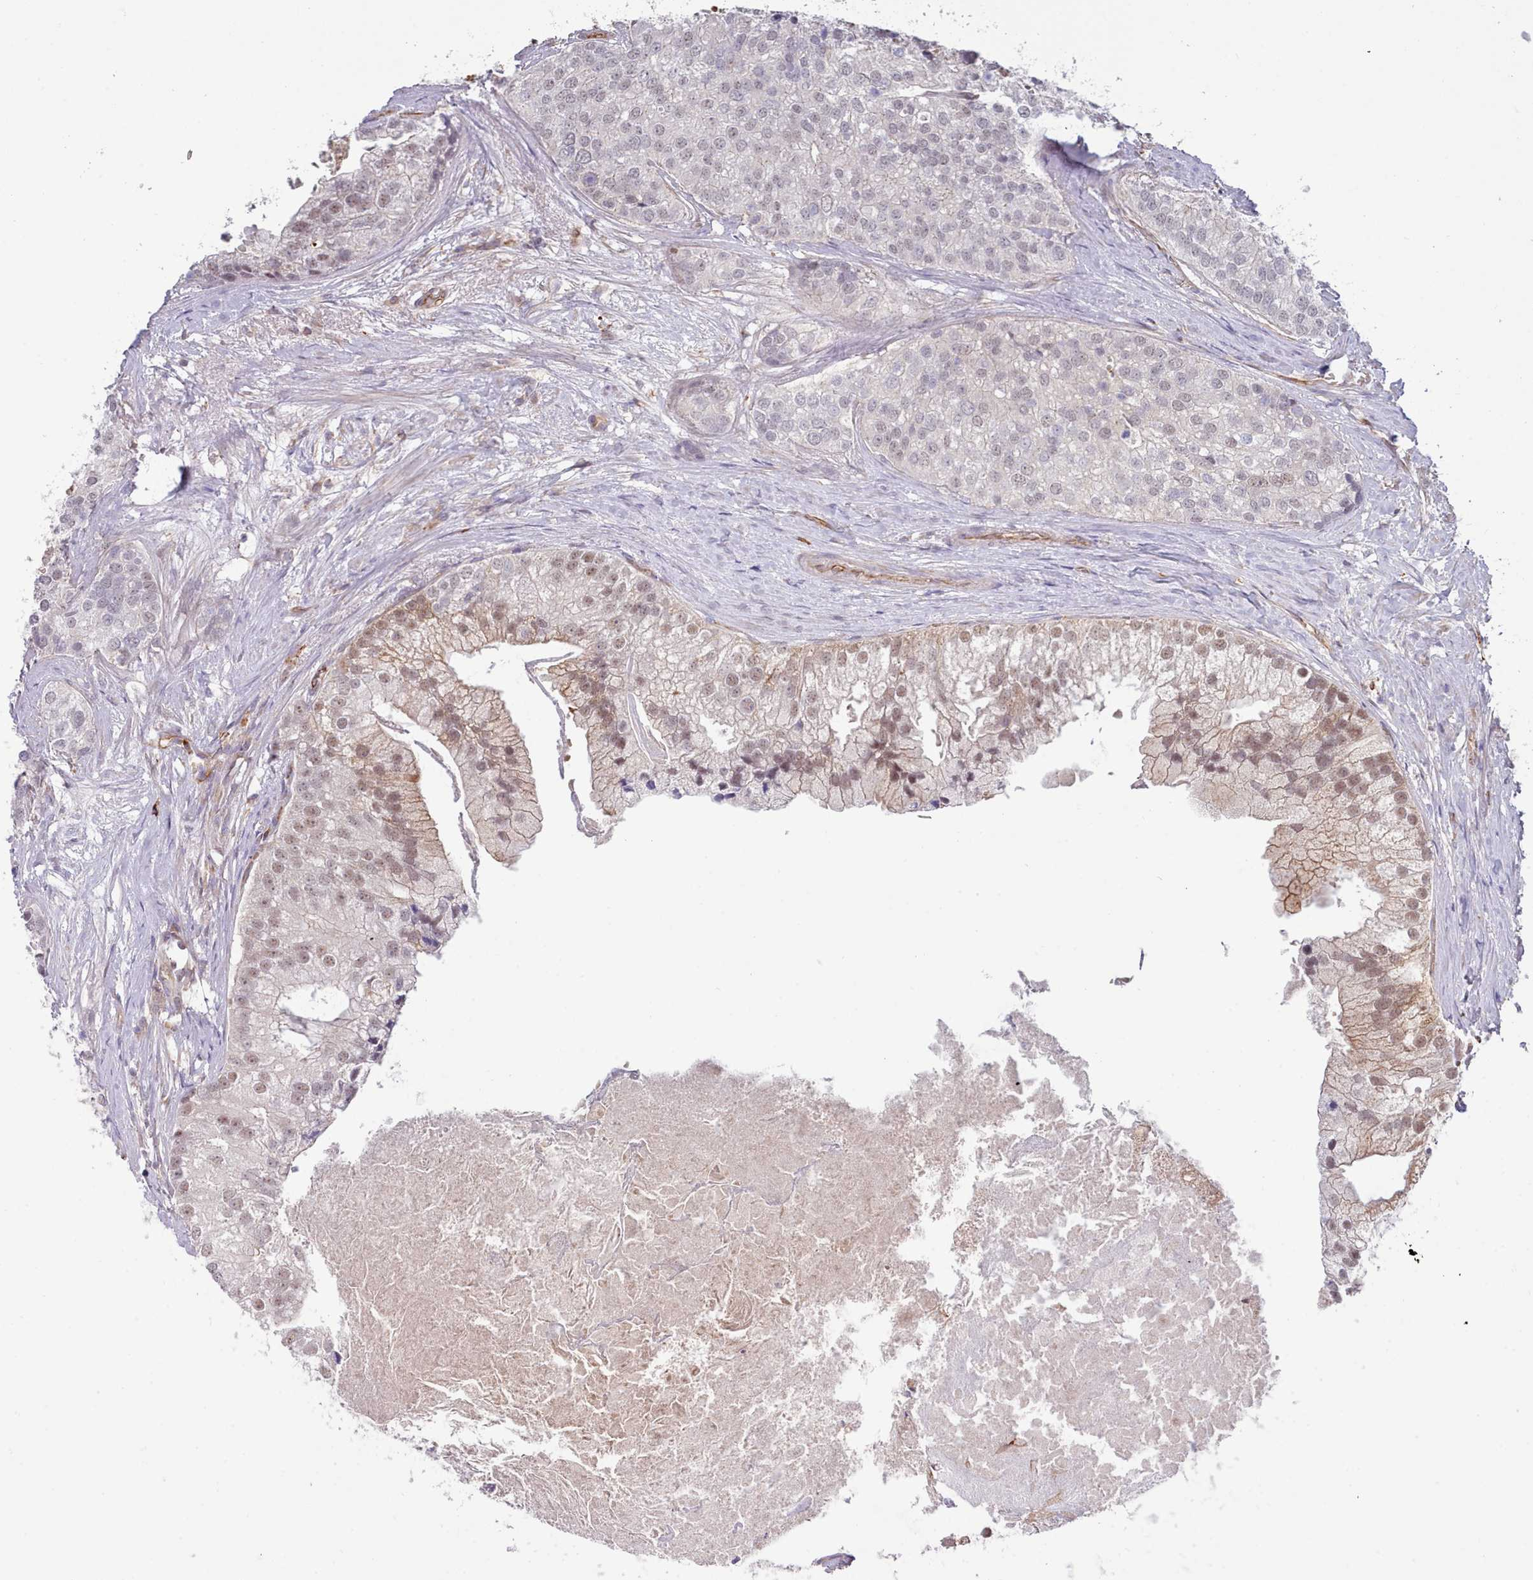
{"staining": {"intensity": "moderate", "quantity": "<25%", "location": "nuclear"}, "tissue": "prostate cancer", "cell_type": "Tumor cells", "image_type": "cancer", "snomed": [{"axis": "morphology", "description": "Adenocarcinoma, High grade"}, {"axis": "topography", "description": "Prostate"}], "caption": "Human adenocarcinoma (high-grade) (prostate) stained with a protein marker reveals moderate staining in tumor cells.", "gene": "ZC3H13", "patient": {"sex": "male", "age": 62}}